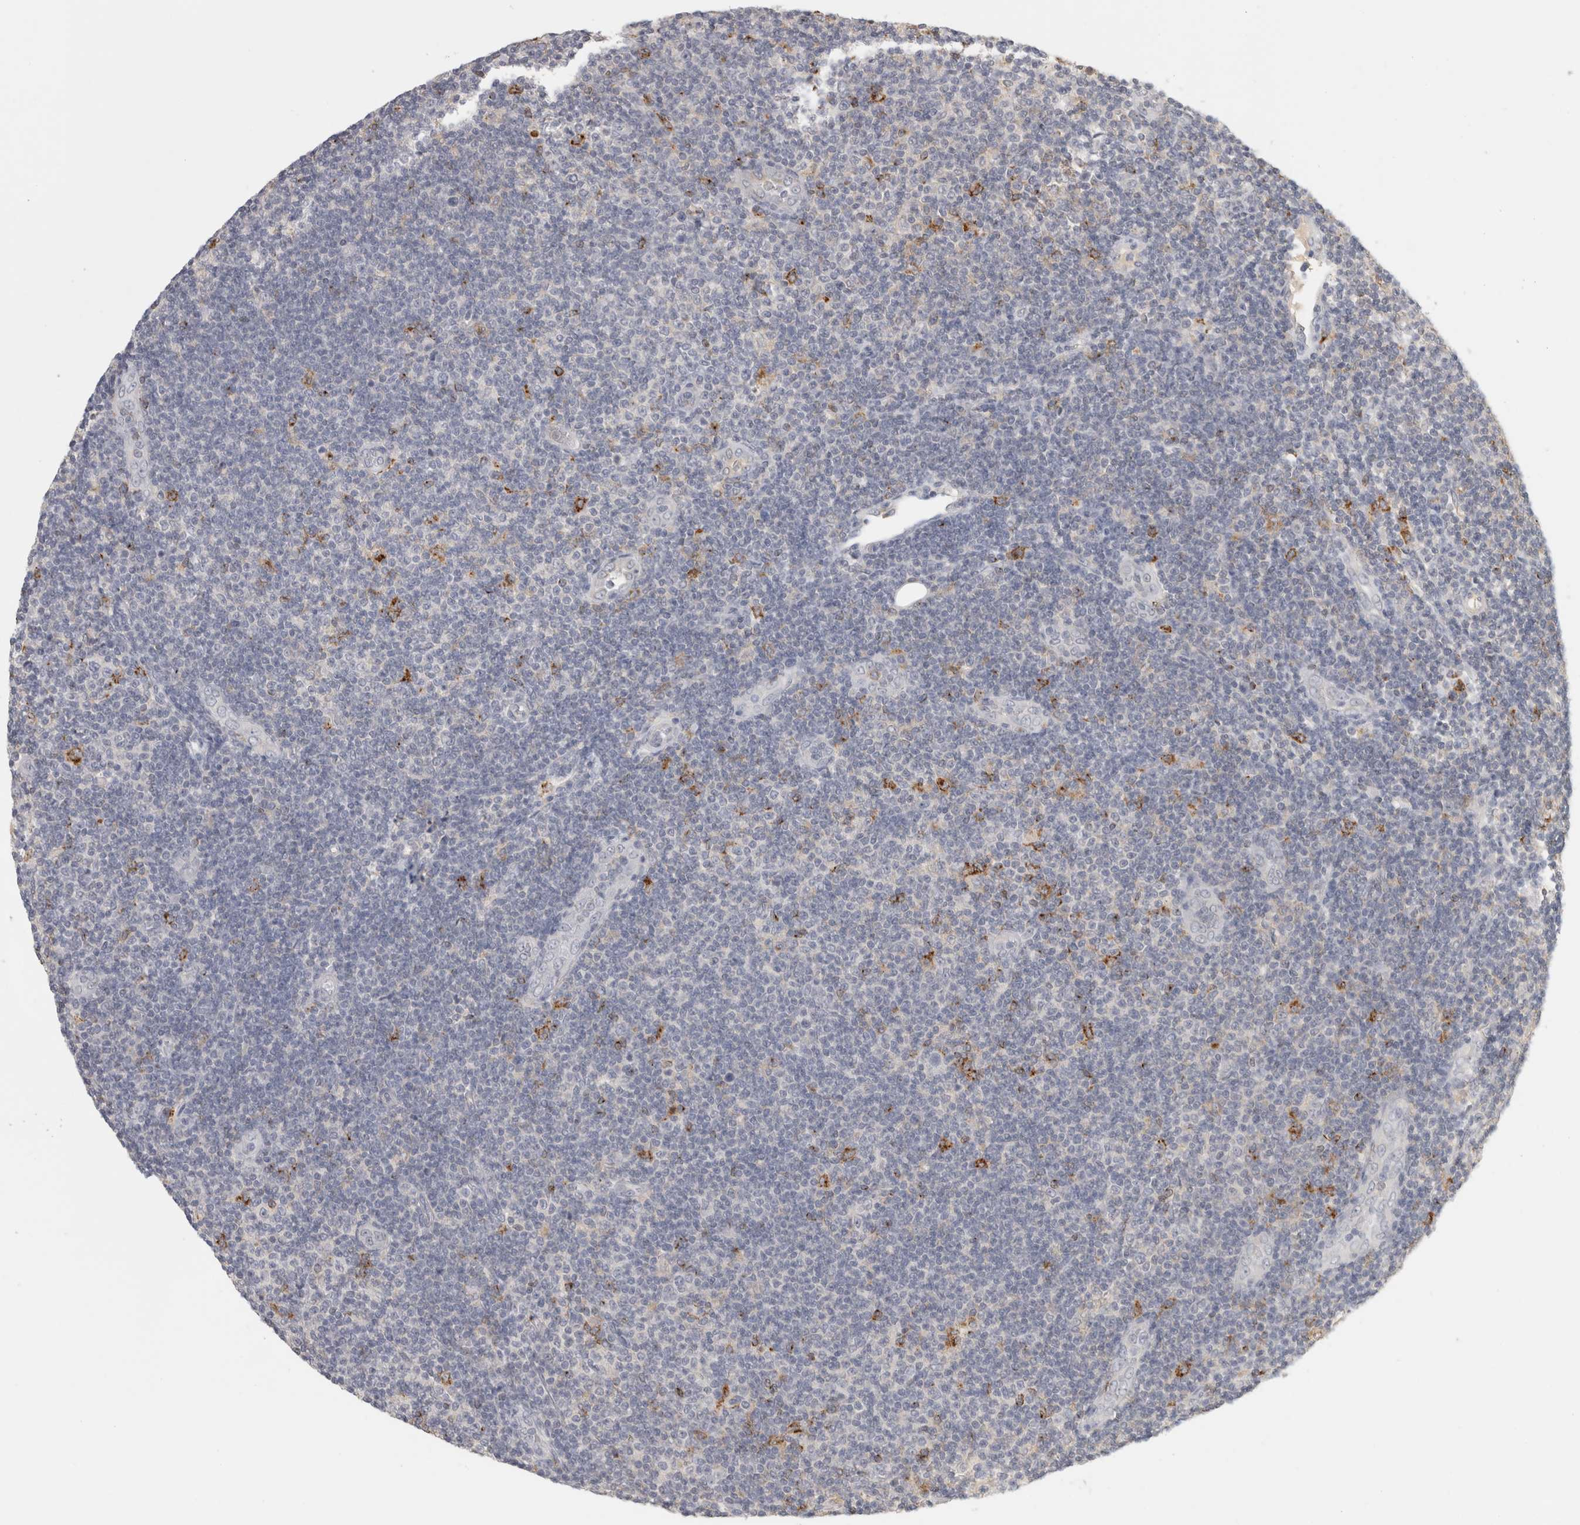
{"staining": {"intensity": "negative", "quantity": "none", "location": "none"}, "tissue": "lymphoma", "cell_type": "Tumor cells", "image_type": "cancer", "snomed": [{"axis": "morphology", "description": "Malignant lymphoma, non-Hodgkin's type, Low grade"}, {"axis": "topography", "description": "Lymph node"}], "caption": "Immunohistochemistry of human low-grade malignant lymphoma, non-Hodgkin's type reveals no staining in tumor cells.", "gene": "HAVCR2", "patient": {"sex": "male", "age": 83}}